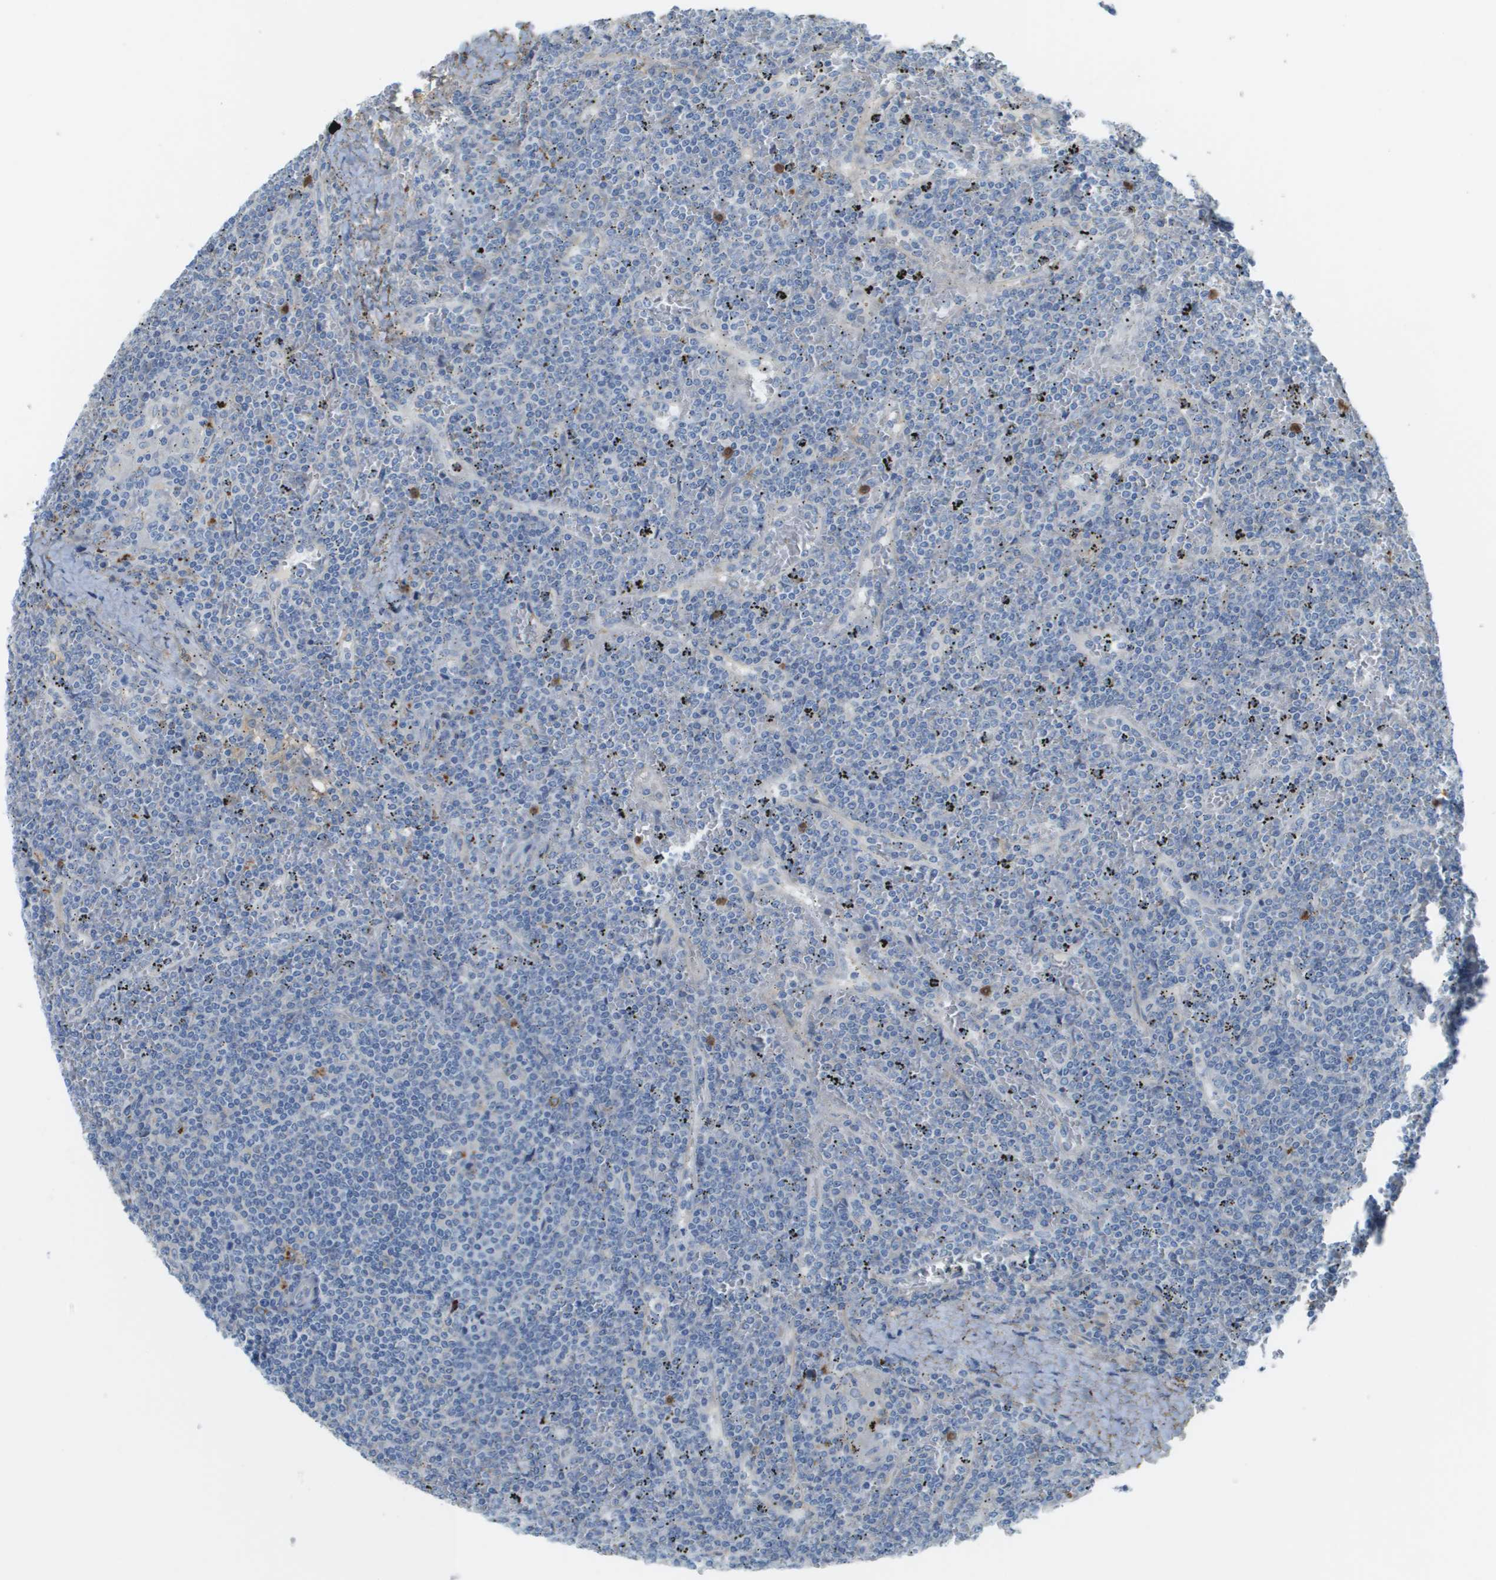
{"staining": {"intensity": "negative", "quantity": "none", "location": "none"}, "tissue": "lymphoma", "cell_type": "Tumor cells", "image_type": "cancer", "snomed": [{"axis": "morphology", "description": "Malignant lymphoma, non-Hodgkin's type, Low grade"}, {"axis": "topography", "description": "Spleen"}], "caption": "Human low-grade malignant lymphoma, non-Hodgkin's type stained for a protein using immunohistochemistry (IHC) shows no expression in tumor cells.", "gene": "ZBTB43", "patient": {"sex": "female", "age": 19}}